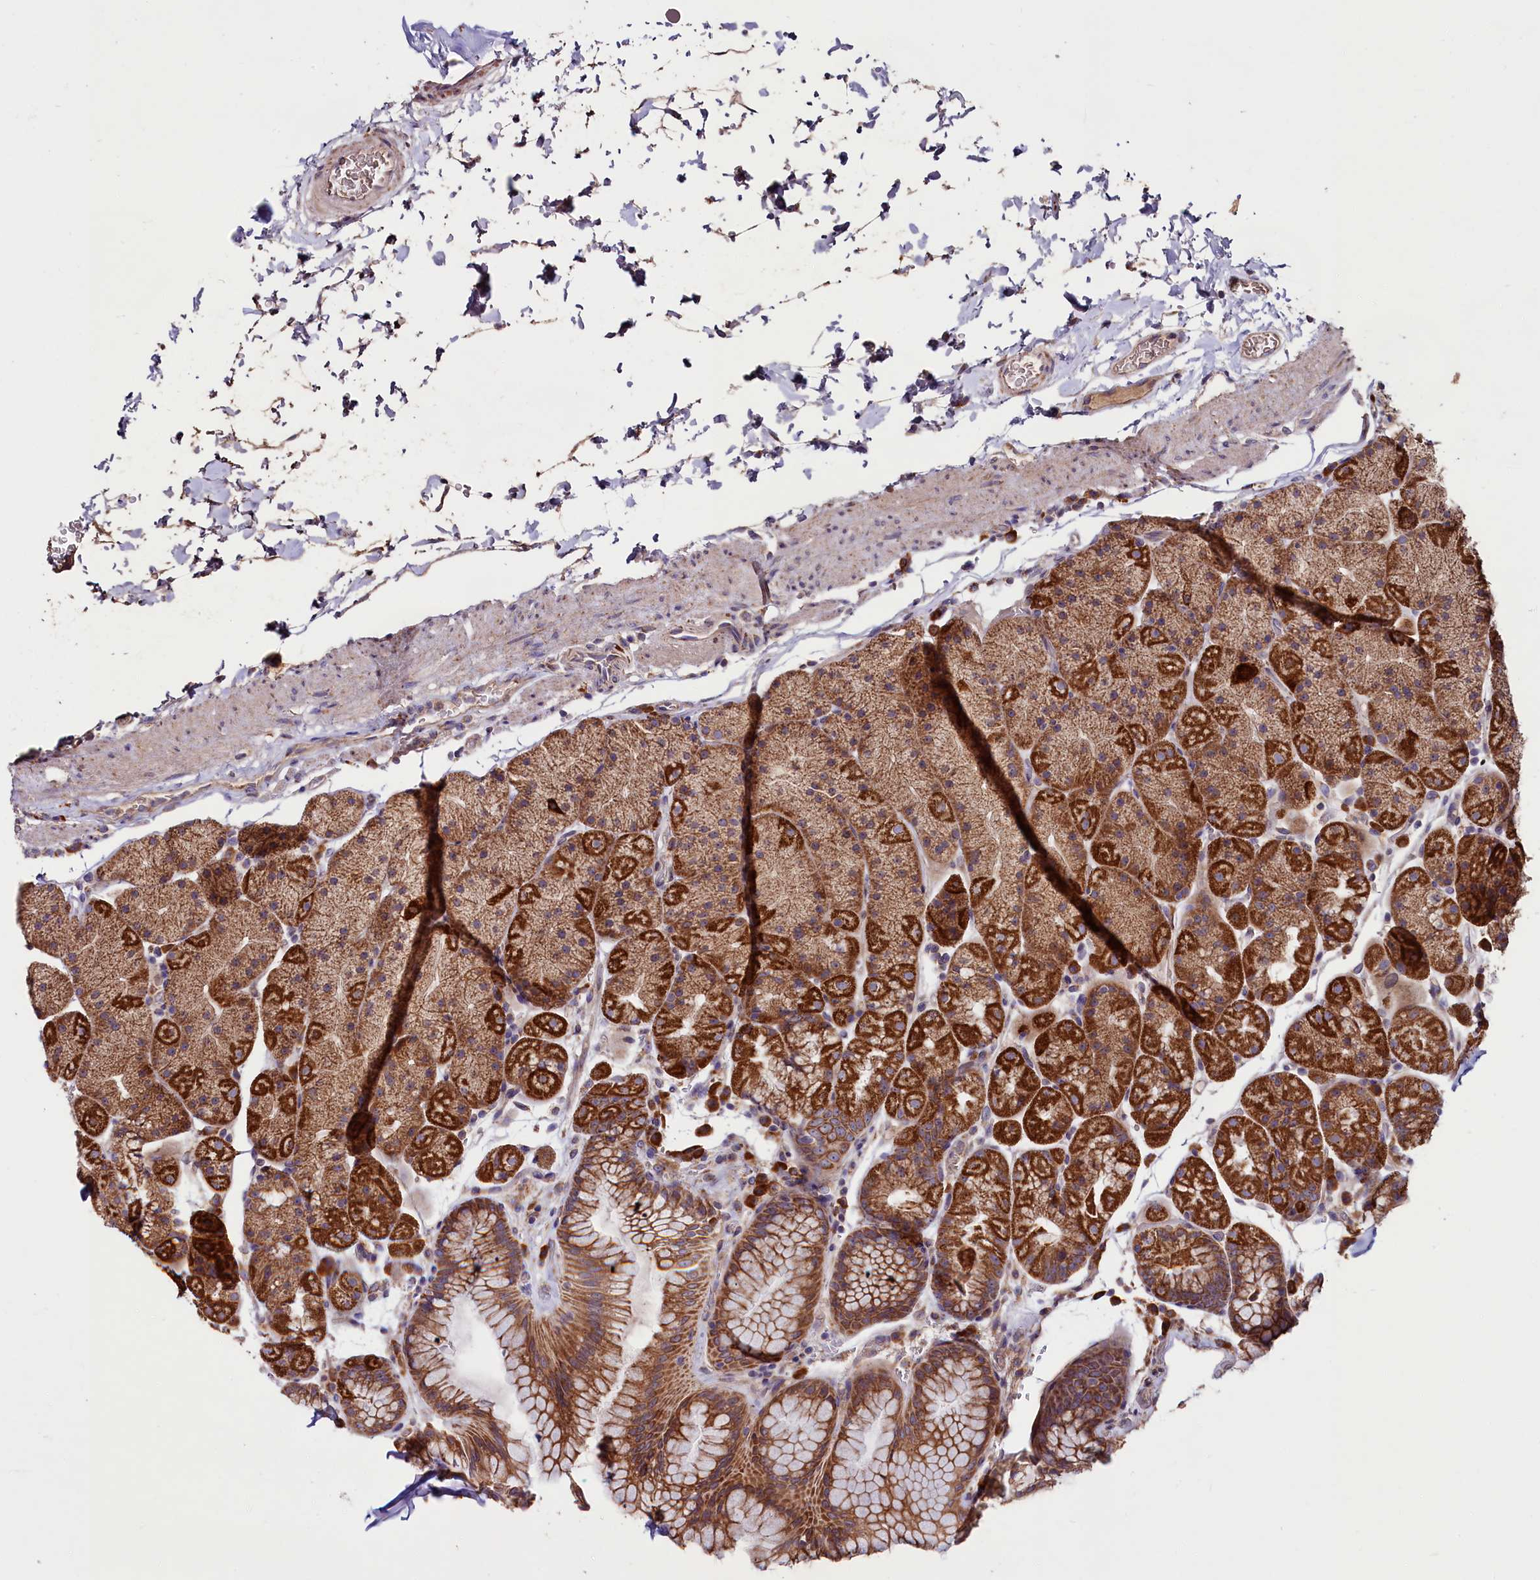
{"staining": {"intensity": "strong", "quantity": ">75%", "location": "cytoplasmic/membranous"}, "tissue": "stomach", "cell_type": "Glandular cells", "image_type": "normal", "snomed": [{"axis": "morphology", "description": "Normal tissue, NOS"}, {"axis": "topography", "description": "Stomach, upper"}, {"axis": "topography", "description": "Stomach, lower"}], "caption": "Glandular cells show high levels of strong cytoplasmic/membranous positivity in approximately >75% of cells in benign stomach. (DAB (3,3'-diaminobenzidine) = brown stain, brightfield microscopy at high magnification).", "gene": "ZSWIM1", "patient": {"sex": "male", "age": 67}}